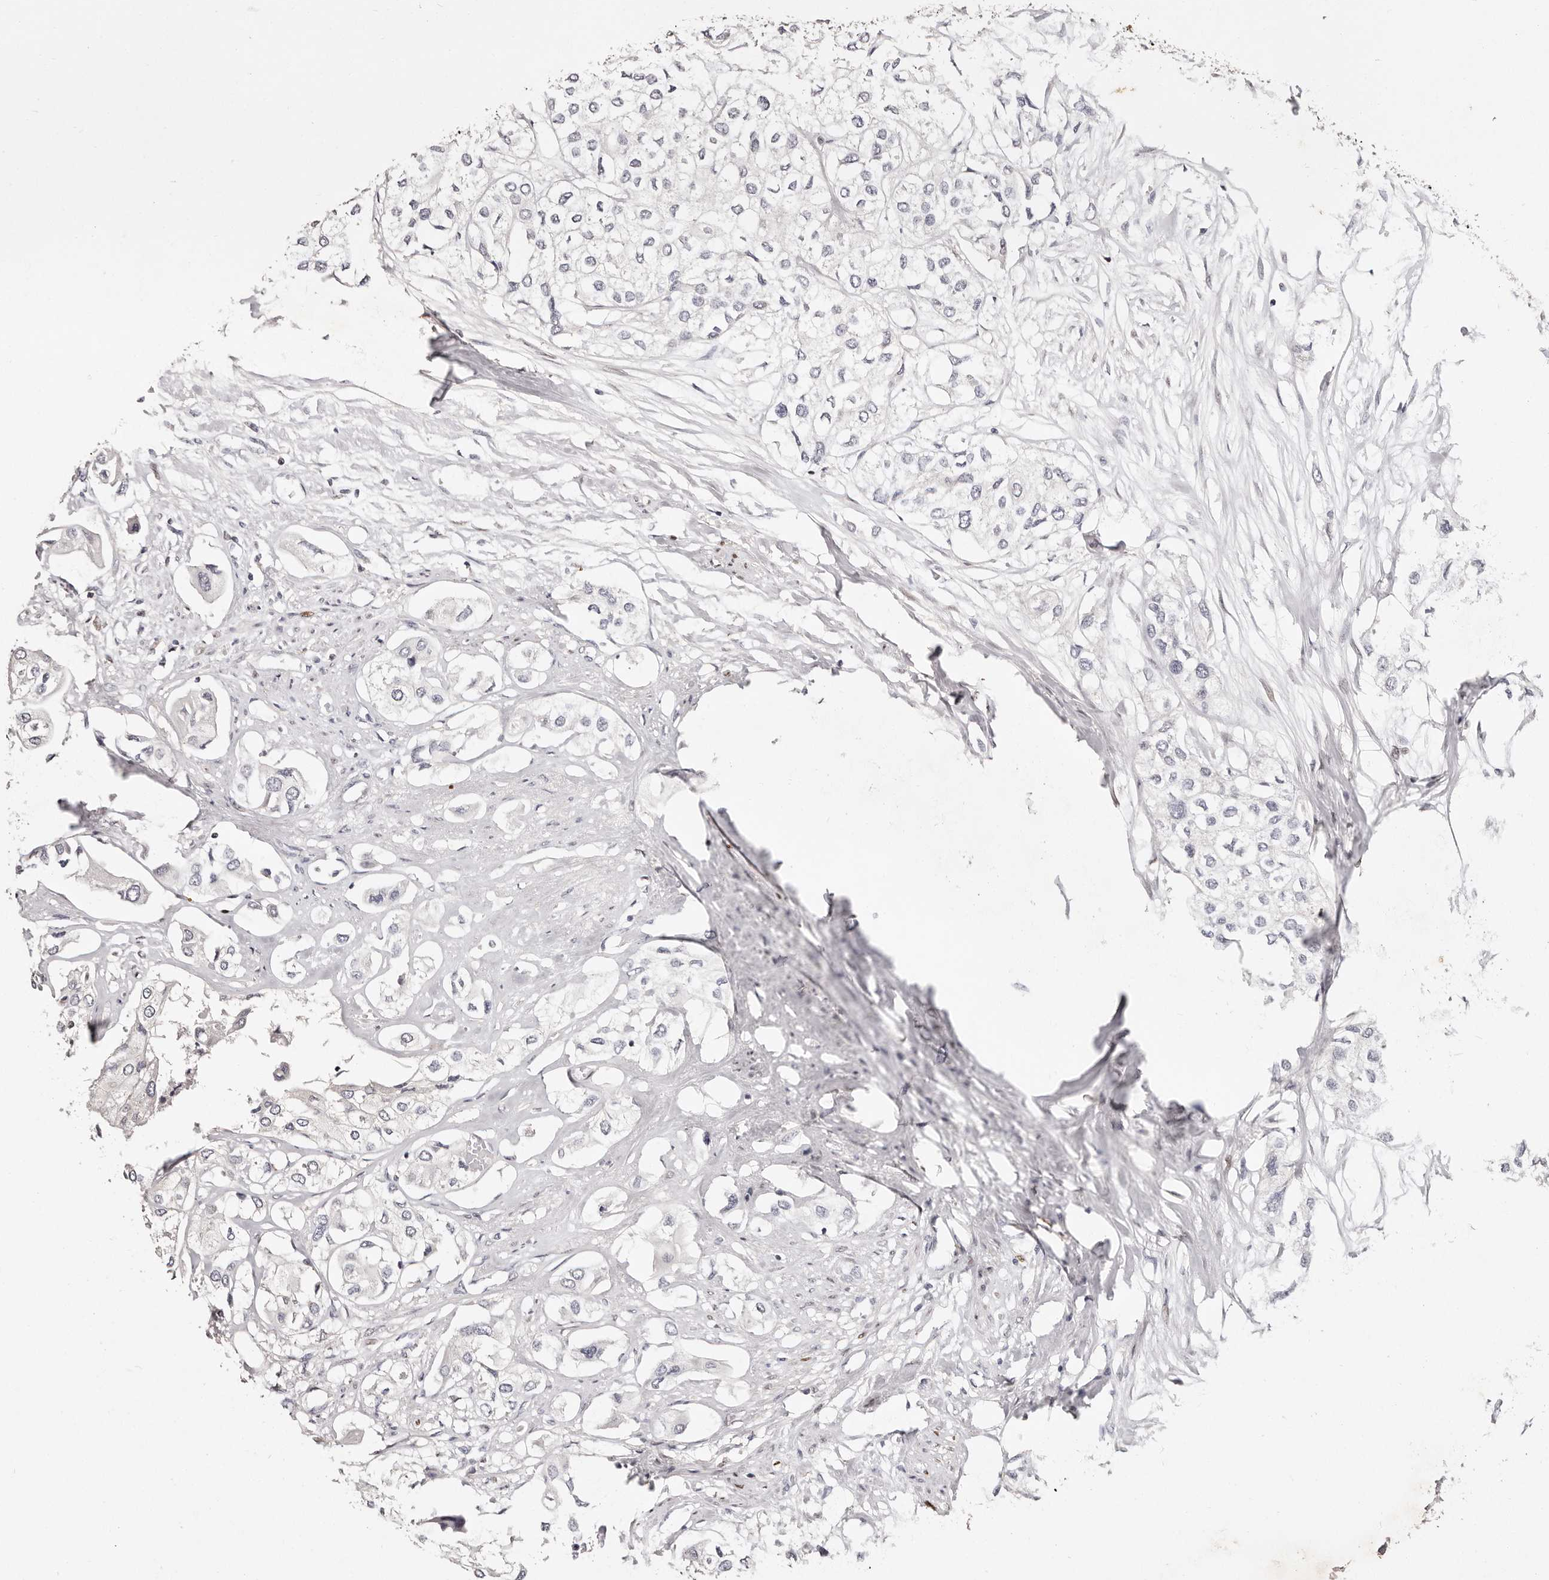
{"staining": {"intensity": "negative", "quantity": "none", "location": "none"}, "tissue": "urothelial cancer", "cell_type": "Tumor cells", "image_type": "cancer", "snomed": [{"axis": "morphology", "description": "Urothelial carcinoma, High grade"}, {"axis": "topography", "description": "Urinary bladder"}], "caption": "Tumor cells are negative for protein expression in human high-grade urothelial carcinoma.", "gene": "IQGAP3", "patient": {"sex": "male", "age": 64}}